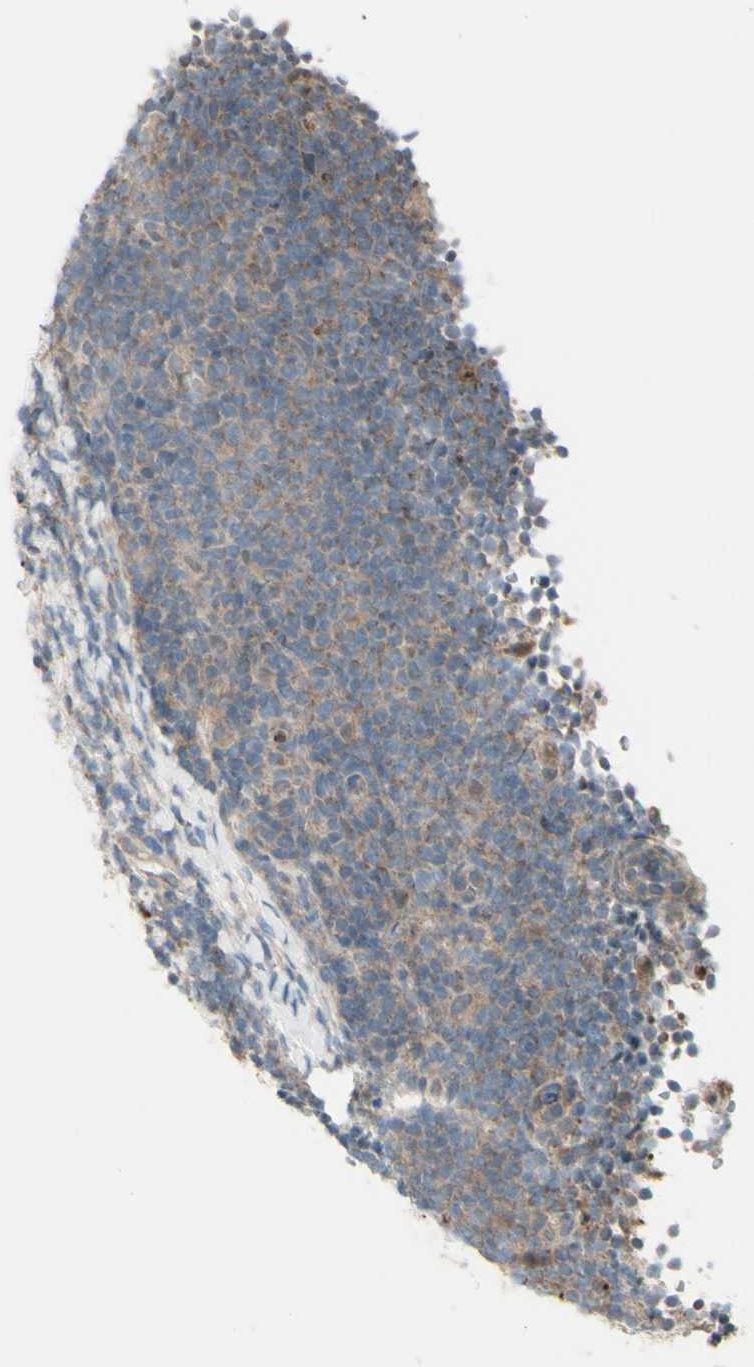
{"staining": {"intensity": "weak", "quantity": ">75%", "location": "cytoplasmic/membranous"}, "tissue": "lymphoma", "cell_type": "Tumor cells", "image_type": "cancer", "snomed": [{"axis": "morphology", "description": "Malignant lymphoma, non-Hodgkin's type, Low grade"}, {"axis": "topography", "description": "Lymph node"}], "caption": "Tumor cells reveal low levels of weak cytoplasmic/membranous positivity in approximately >75% of cells in malignant lymphoma, non-Hodgkin's type (low-grade).", "gene": "OSTM1", "patient": {"sex": "male", "age": 83}}